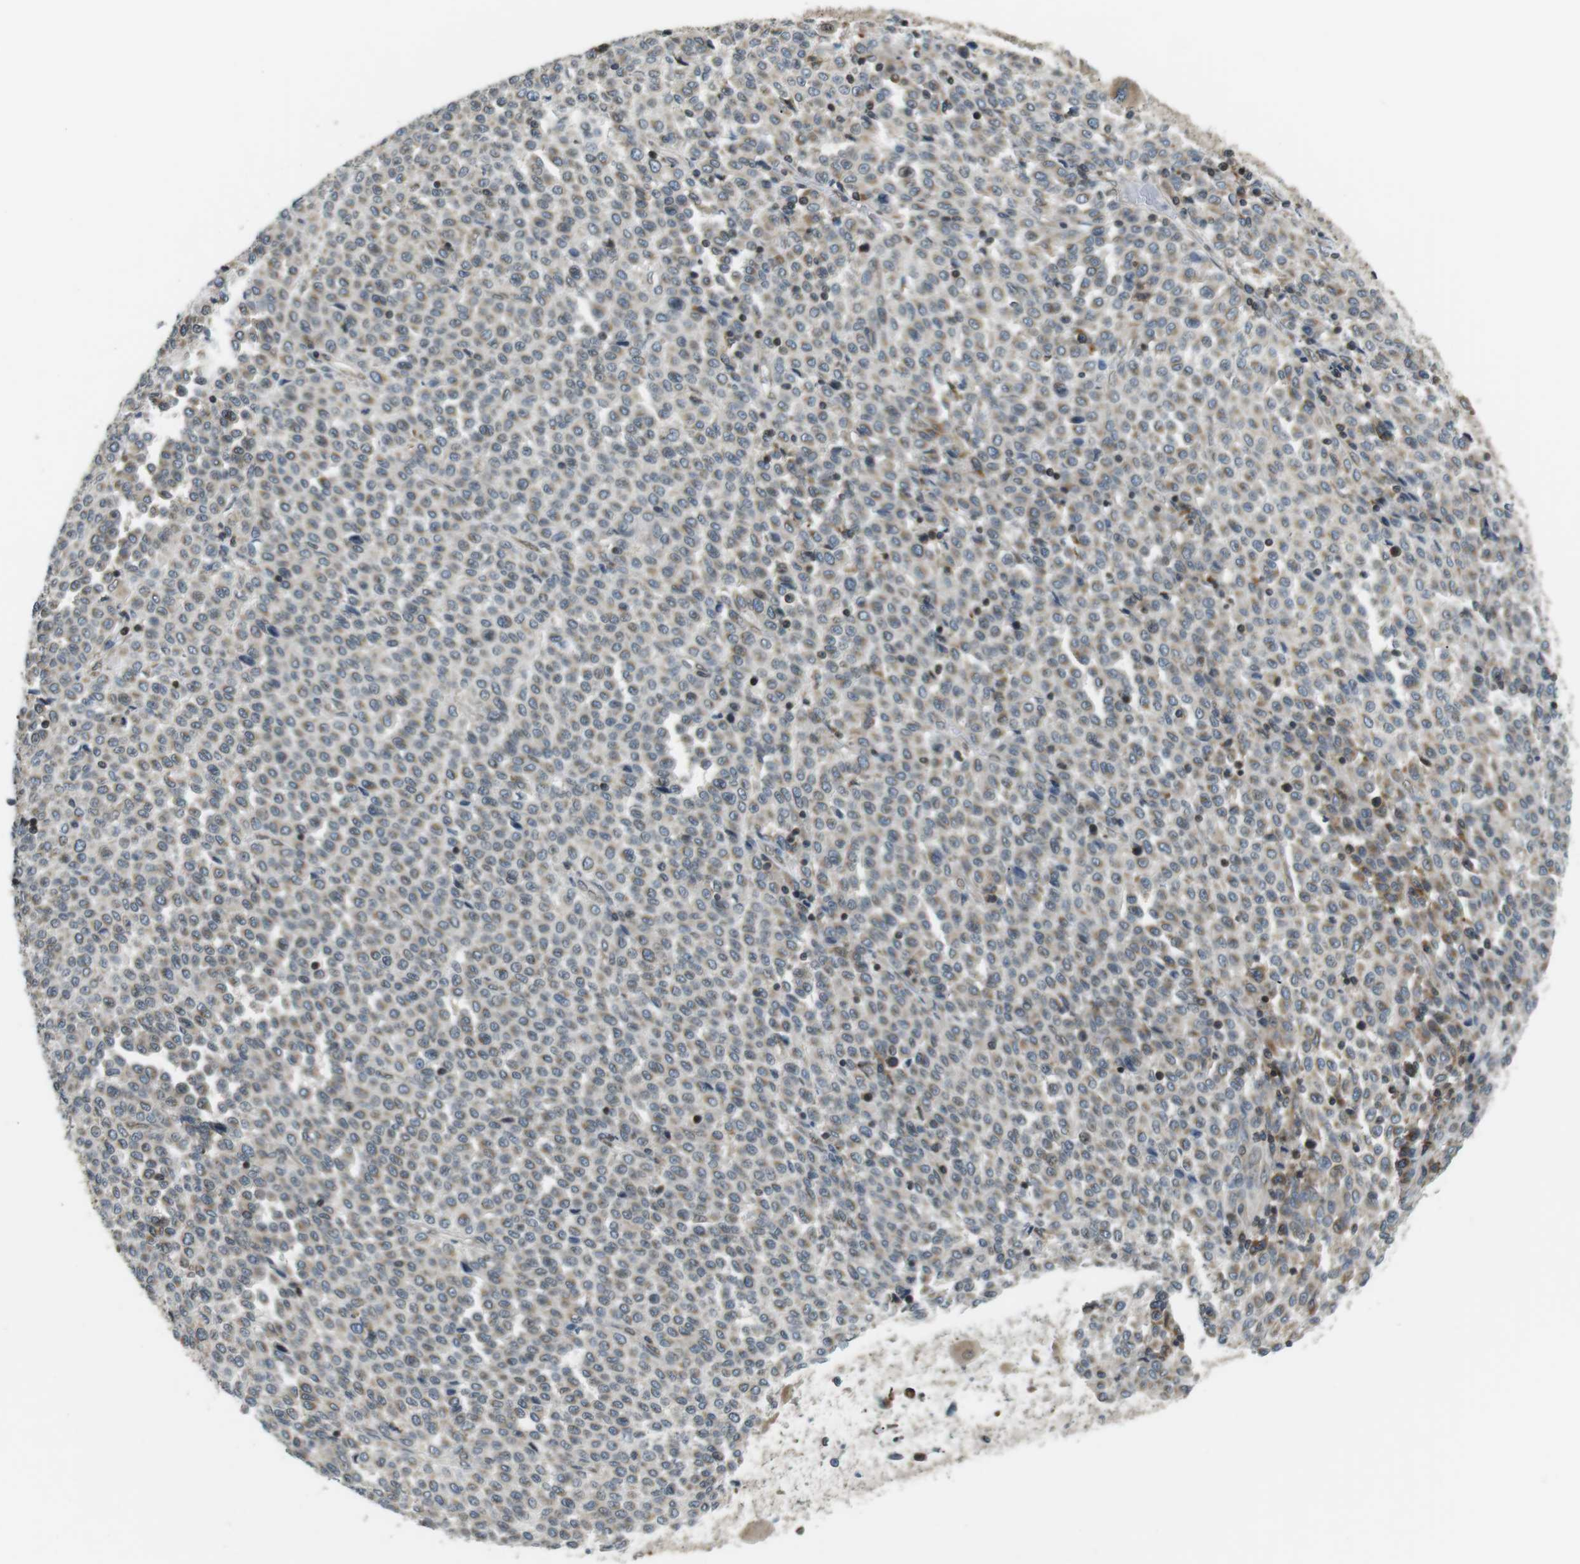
{"staining": {"intensity": "negative", "quantity": "none", "location": "none"}, "tissue": "melanoma", "cell_type": "Tumor cells", "image_type": "cancer", "snomed": [{"axis": "morphology", "description": "Malignant melanoma, Metastatic site"}, {"axis": "topography", "description": "Pancreas"}], "caption": "Immunohistochemistry (IHC) of malignant melanoma (metastatic site) shows no staining in tumor cells. (DAB (3,3'-diaminobenzidine) immunohistochemistry with hematoxylin counter stain).", "gene": "TMX4", "patient": {"sex": "female", "age": 30}}